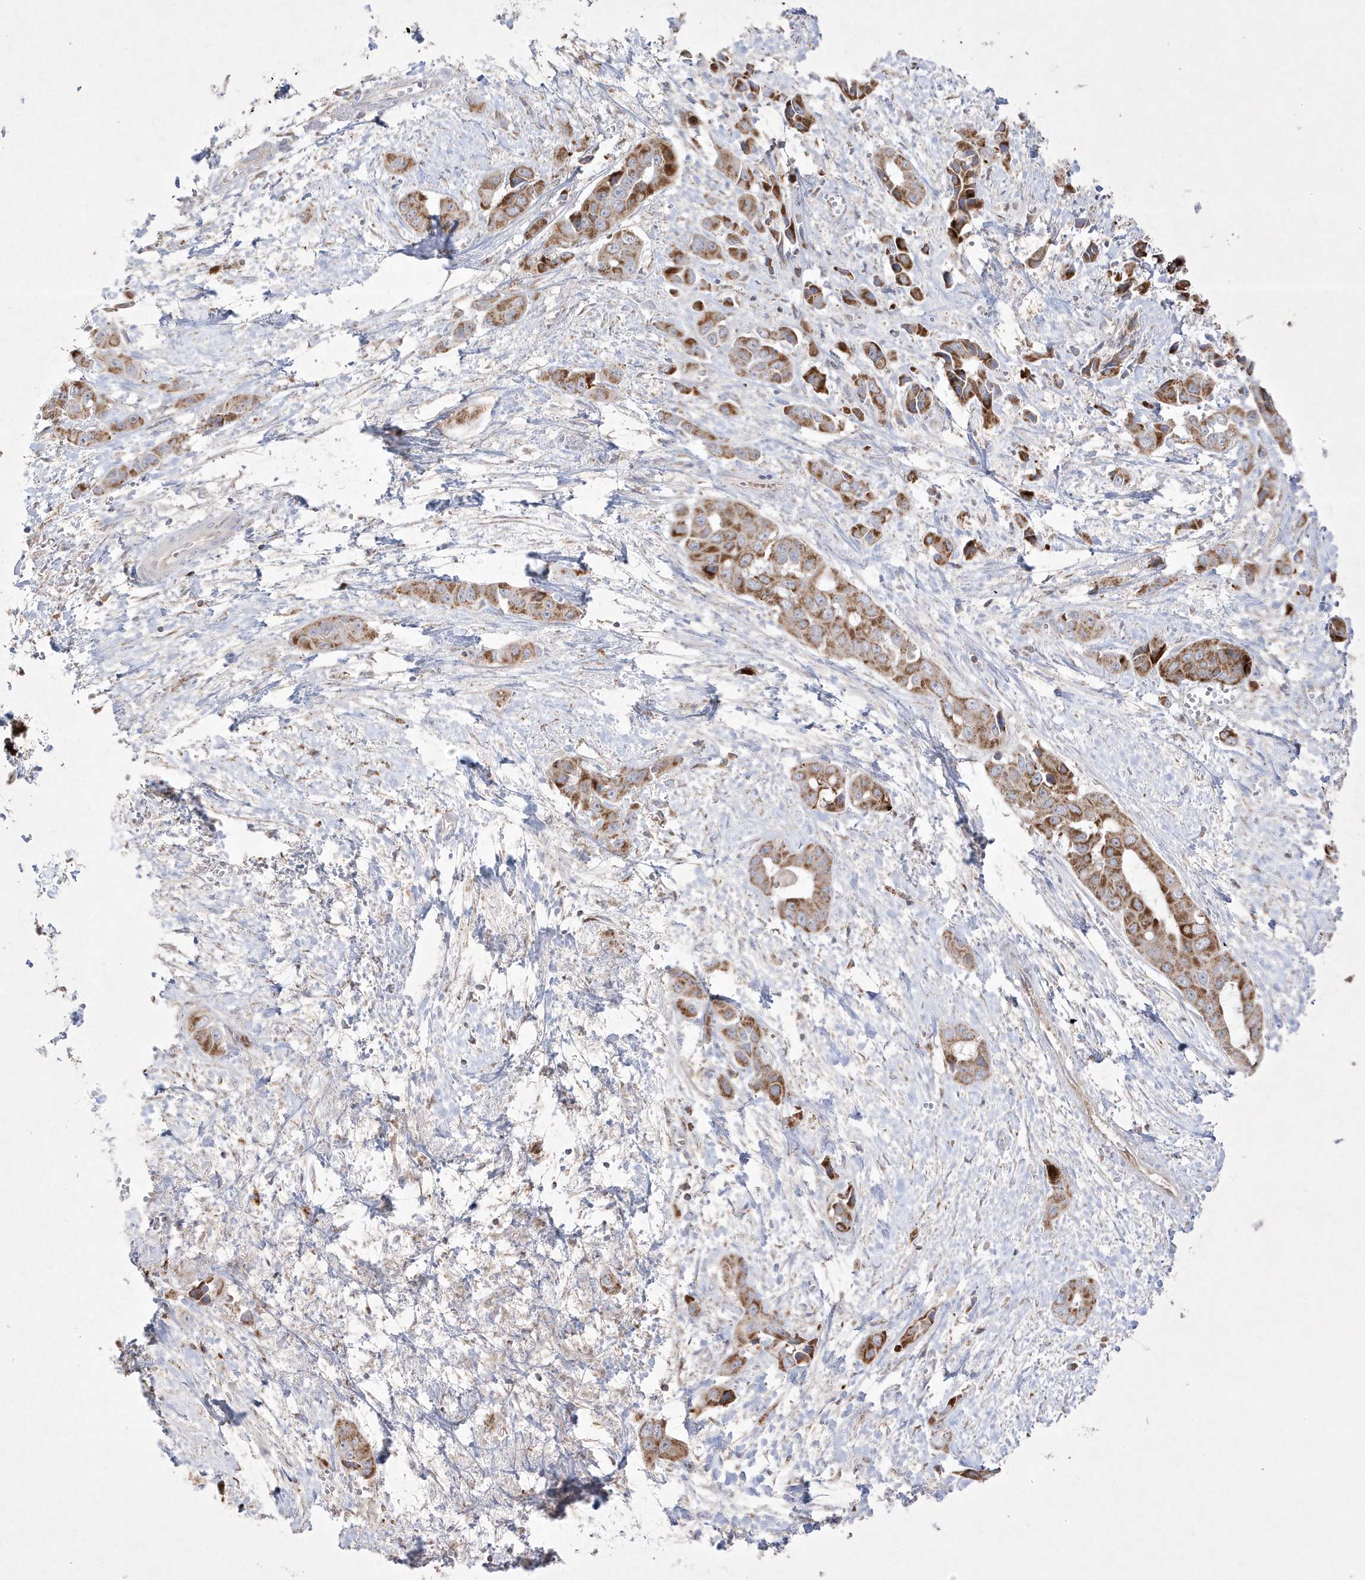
{"staining": {"intensity": "moderate", "quantity": ">75%", "location": "cytoplasmic/membranous"}, "tissue": "liver cancer", "cell_type": "Tumor cells", "image_type": "cancer", "snomed": [{"axis": "morphology", "description": "Cholangiocarcinoma"}, {"axis": "topography", "description": "Liver"}], "caption": "Immunohistochemical staining of human liver cancer (cholangiocarcinoma) reveals moderate cytoplasmic/membranous protein expression in approximately >75% of tumor cells.", "gene": "ADAMTSL3", "patient": {"sex": "female", "age": 52}}